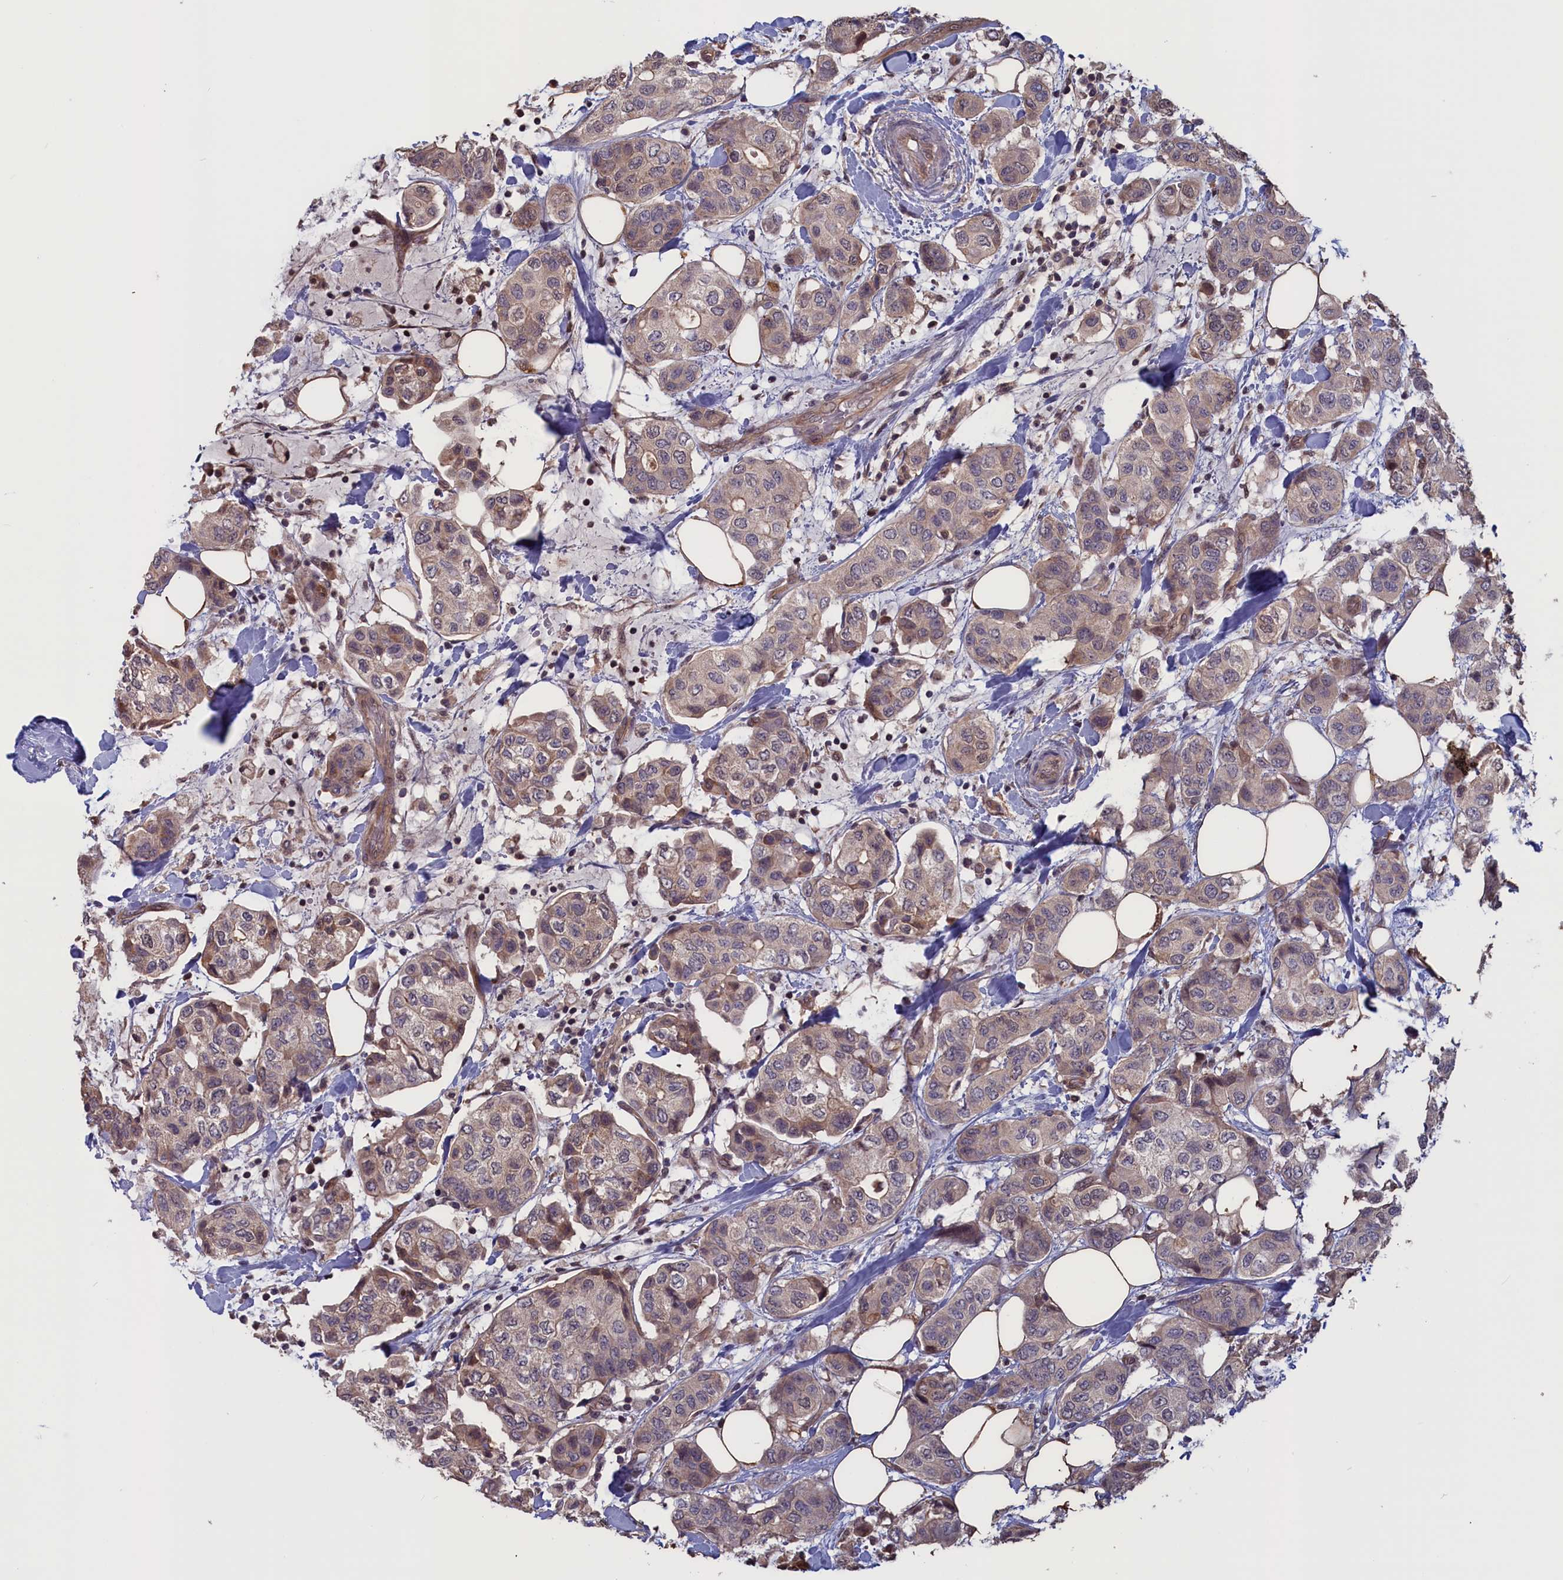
{"staining": {"intensity": "weak", "quantity": "<25%", "location": "cytoplasmic/membranous"}, "tissue": "breast cancer", "cell_type": "Tumor cells", "image_type": "cancer", "snomed": [{"axis": "morphology", "description": "Lobular carcinoma"}, {"axis": "topography", "description": "Breast"}], "caption": "Tumor cells show no significant positivity in breast cancer (lobular carcinoma). (Immunohistochemistry, brightfield microscopy, high magnification).", "gene": "PLP2", "patient": {"sex": "female", "age": 51}}